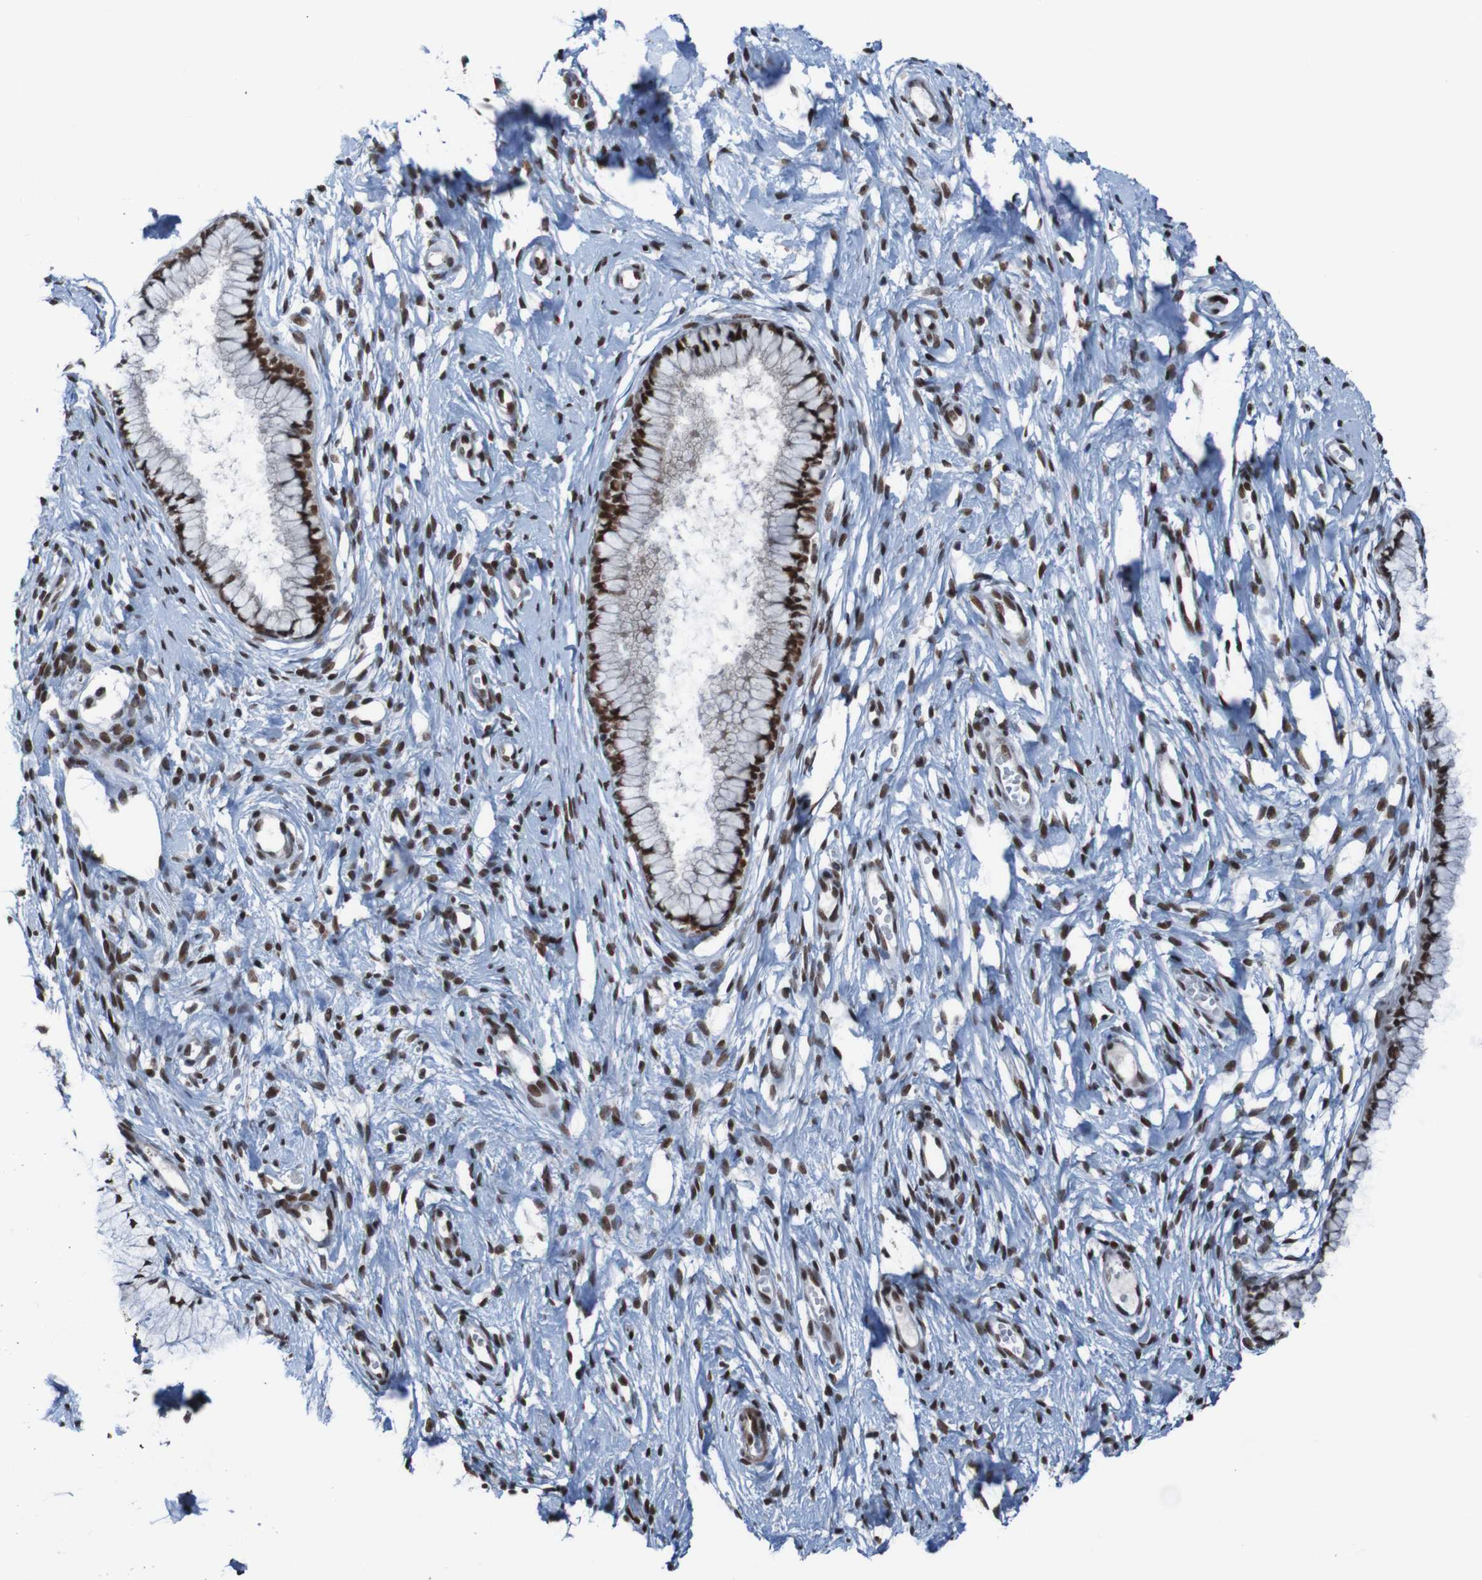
{"staining": {"intensity": "strong", "quantity": ">75%", "location": "nuclear"}, "tissue": "cervix", "cell_type": "Glandular cells", "image_type": "normal", "snomed": [{"axis": "morphology", "description": "Normal tissue, NOS"}, {"axis": "topography", "description": "Cervix"}], "caption": "A photomicrograph showing strong nuclear expression in about >75% of glandular cells in benign cervix, as visualized by brown immunohistochemical staining.", "gene": "PHF2", "patient": {"sex": "female", "age": 65}}